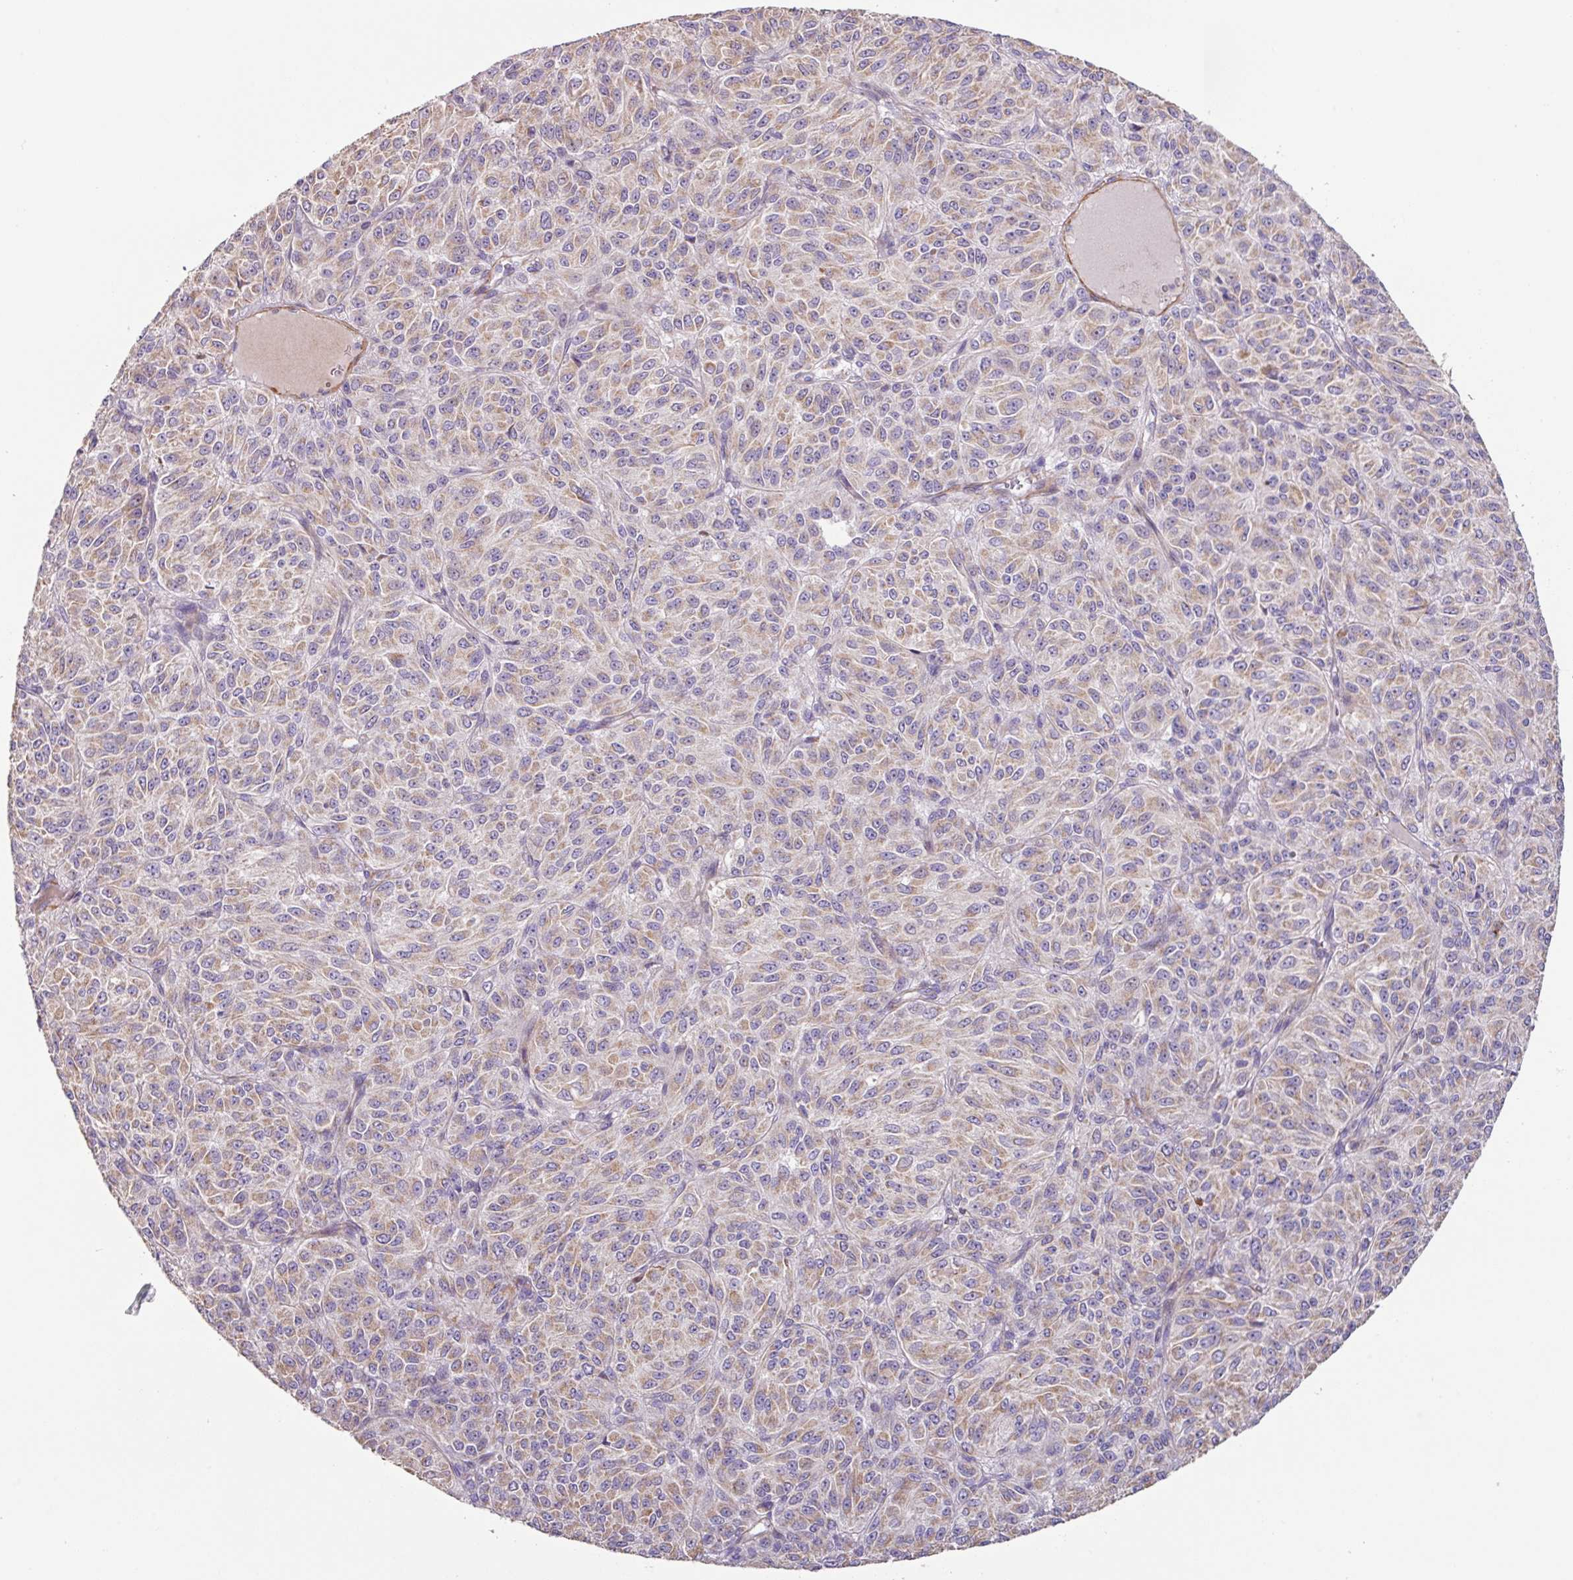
{"staining": {"intensity": "weak", "quantity": ">75%", "location": "cytoplasmic/membranous"}, "tissue": "melanoma", "cell_type": "Tumor cells", "image_type": "cancer", "snomed": [{"axis": "morphology", "description": "Malignant melanoma, Metastatic site"}, {"axis": "topography", "description": "Brain"}], "caption": "Melanoma tissue demonstrates weak cytoplasmic/membranous staining in approximately >75% of tumor cells, visualized by immunohistochemistry. (DAB (3,3'-diaminobenzidine) = brown stain, brightfield microscopy at high magnification).", "gene": "MRRF", "patient": {"sex": "female", "age": 56}}